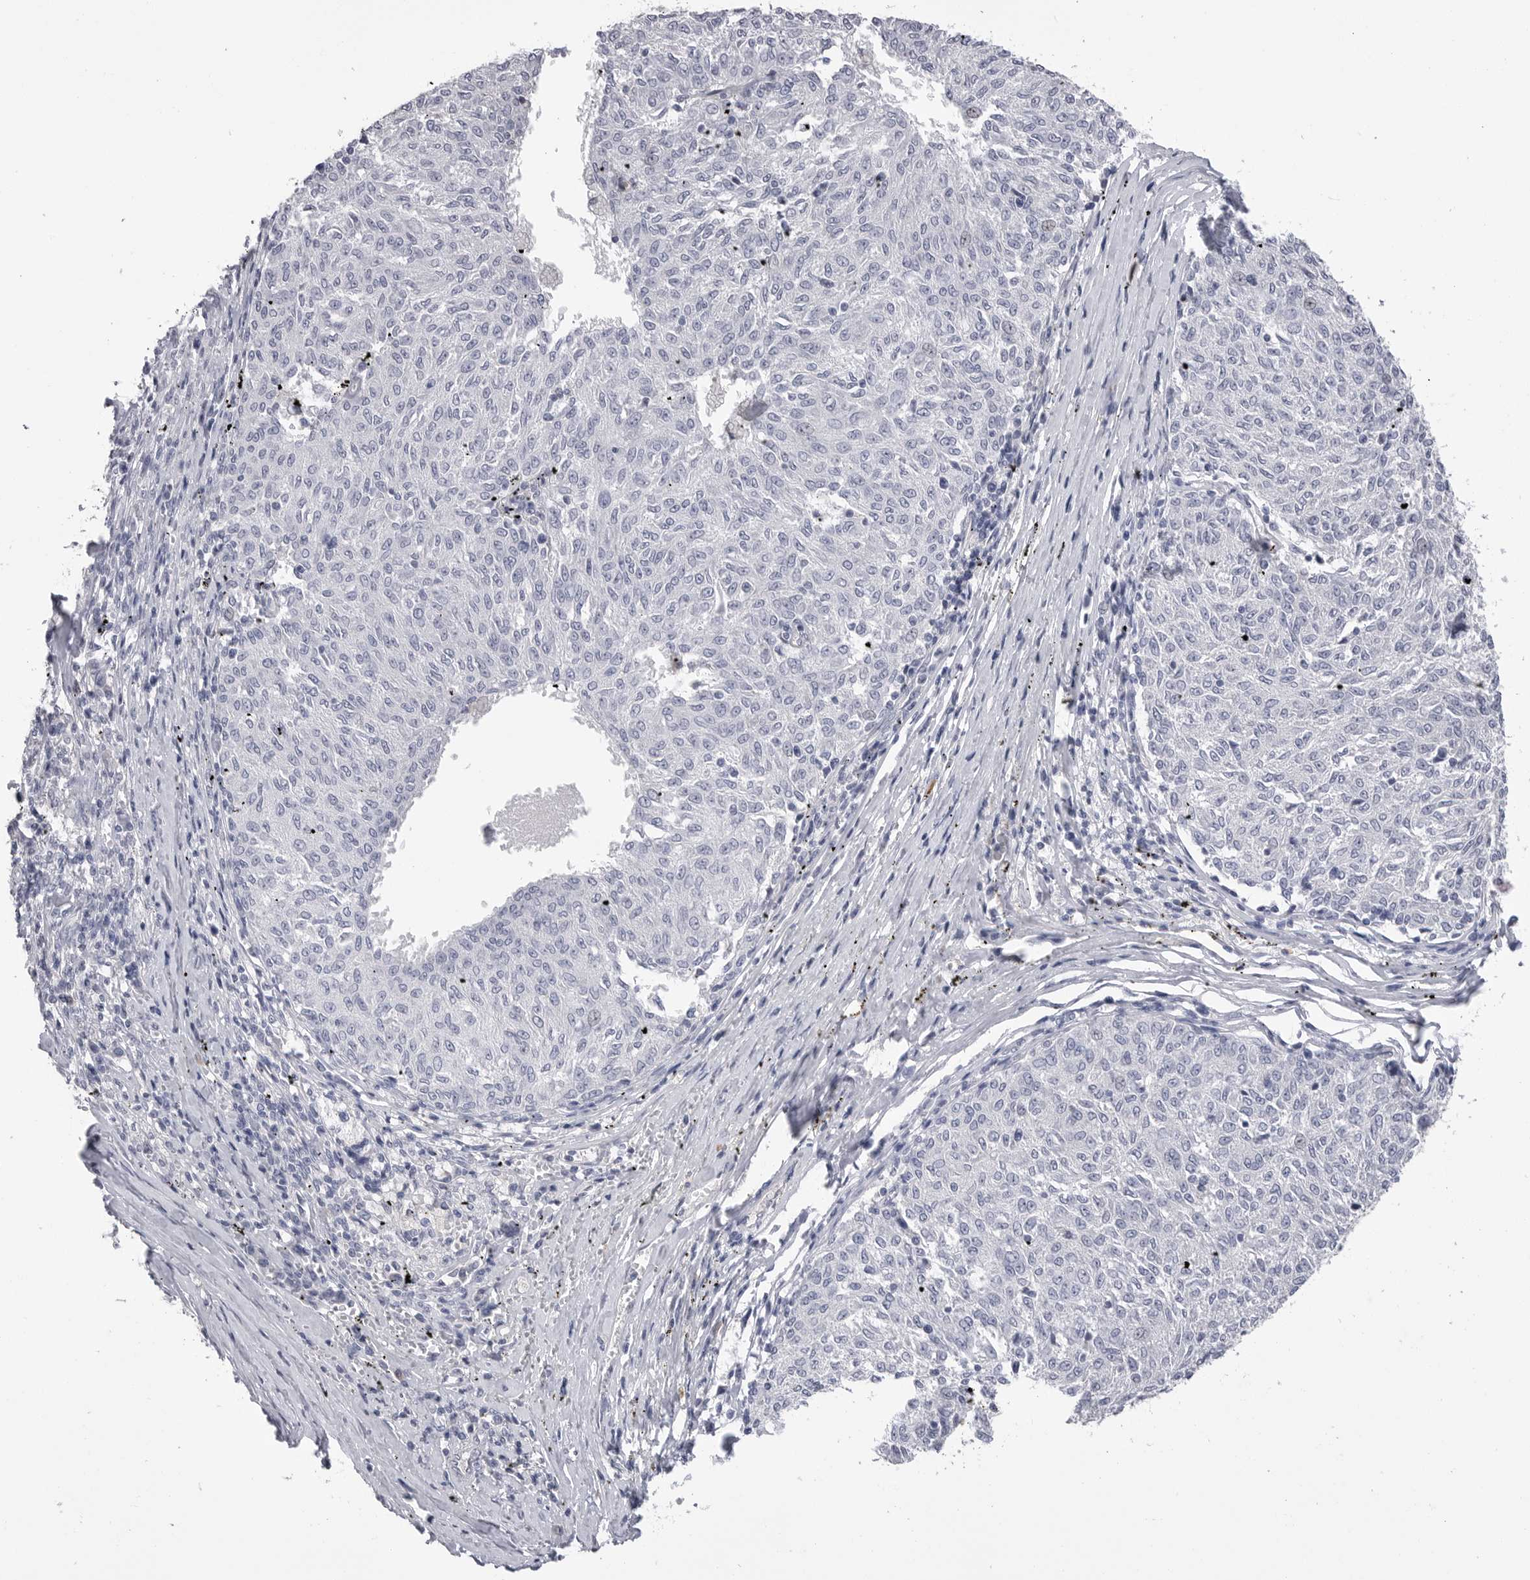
{"staining": {"intensity": "negative", "quantity": "none", "location": "none"}, "tissue": "melanoma", "cell_type": "Tumor cells", "image_type": "cancer", "snomed": [{"axis": "morphology", "description": "Malignant melanoma, NOS"}, {"axis": "topography", "description": "Skin"}], "caption": "This histopathology image is of malignant melanoma stained with IHC to label a protein in brown with the nuclei are counter-stained blue. There is no positivity in tumor cells.", "gene": "DLGAP3", "patient": {"sex": "female", "age": 72}}